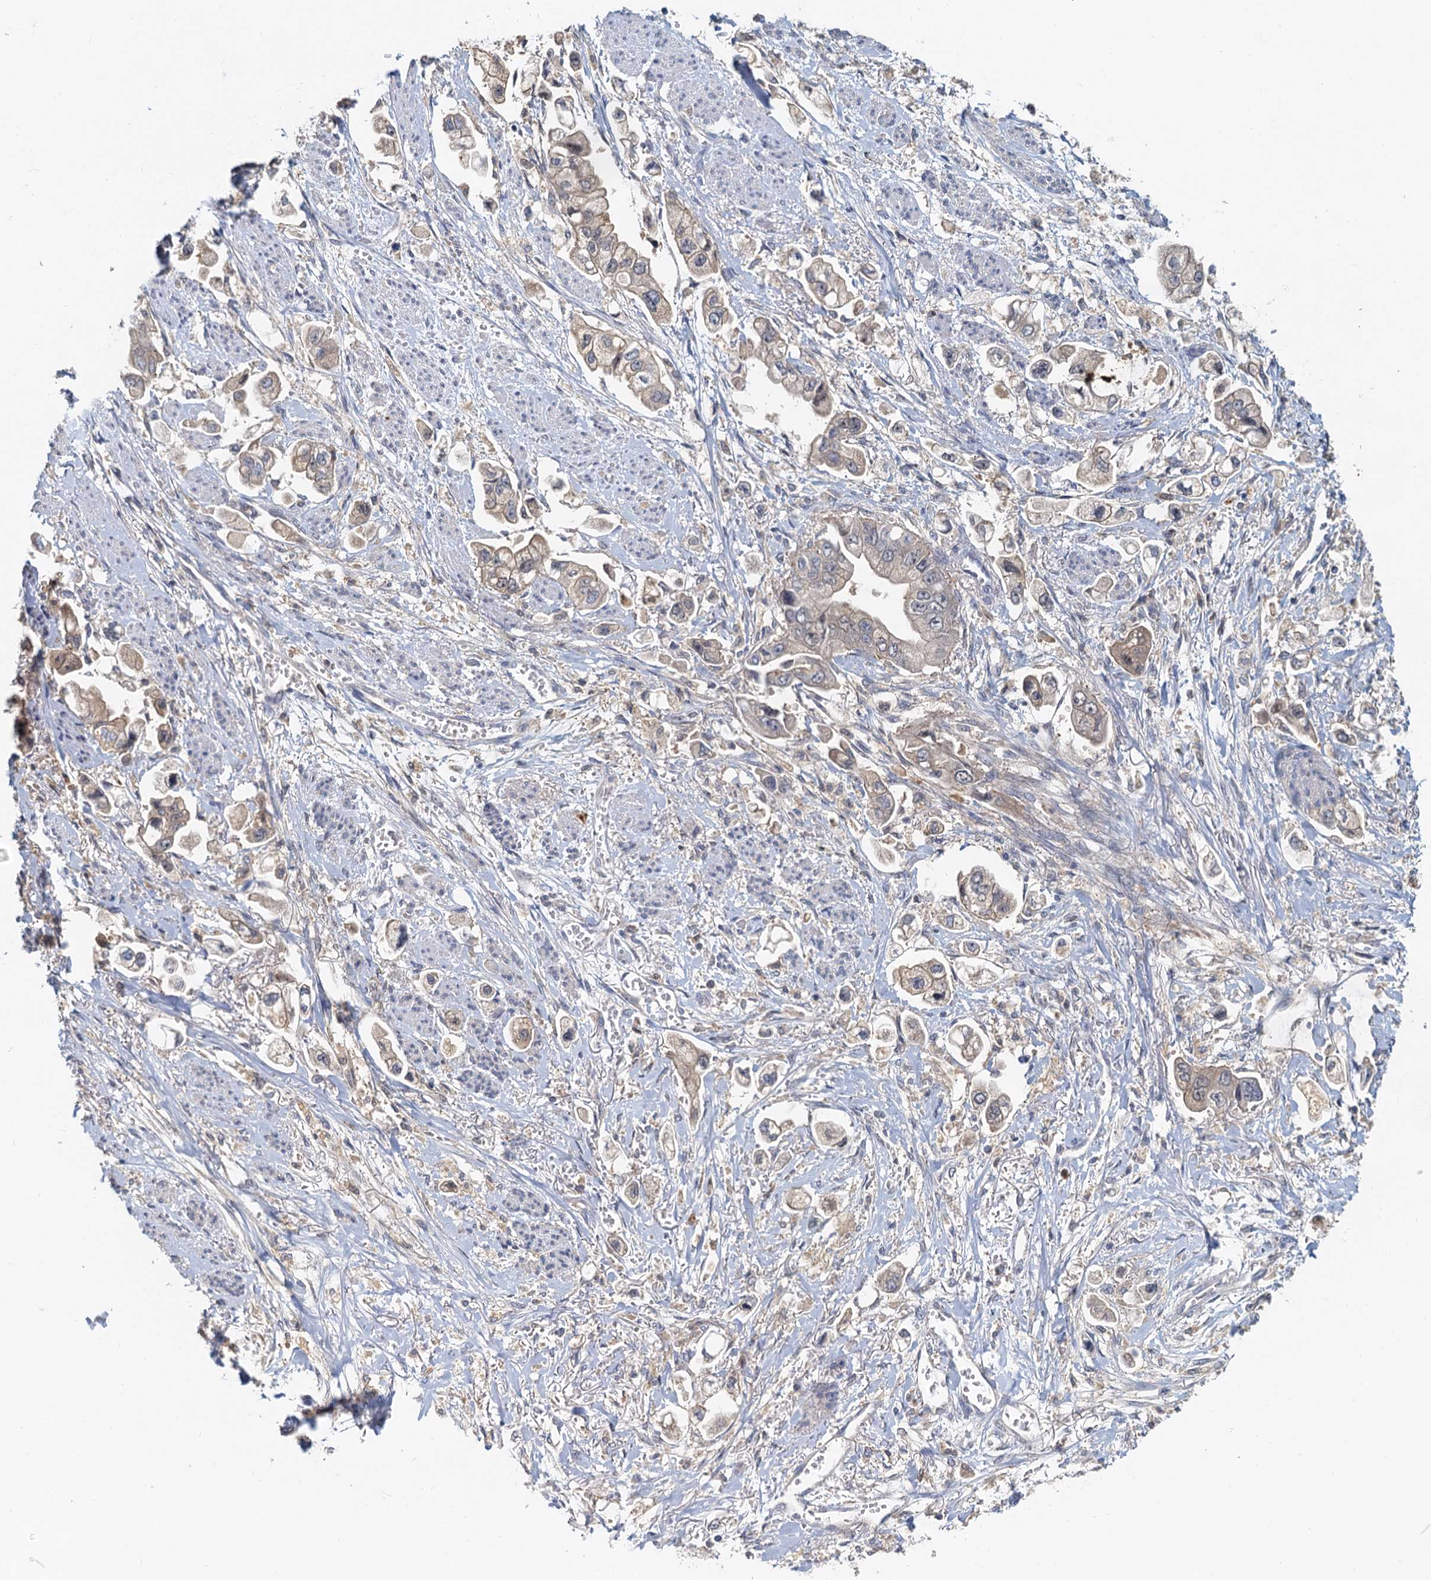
{"staining": {"intensity": "weak", "quantity": "25%-75%", "location": "cytoplasmic/membranous"}, "tissue": "stomach cancer", "cell_type": "Tumor cells", "image_type": "cancer", "snomed": [{"axis": "morphology", "description": "Adenocarcinoma, NOS"}, {"axis": "topography", "description": "Stomach"}], "caption": "Tumor cells display weak cytoplasmic/membranous staining in about 25%-75% of cells in stomach adenocarcinoma.", "gene": "TOLLIP", "patient": {"sex": "male", "age": 62}}